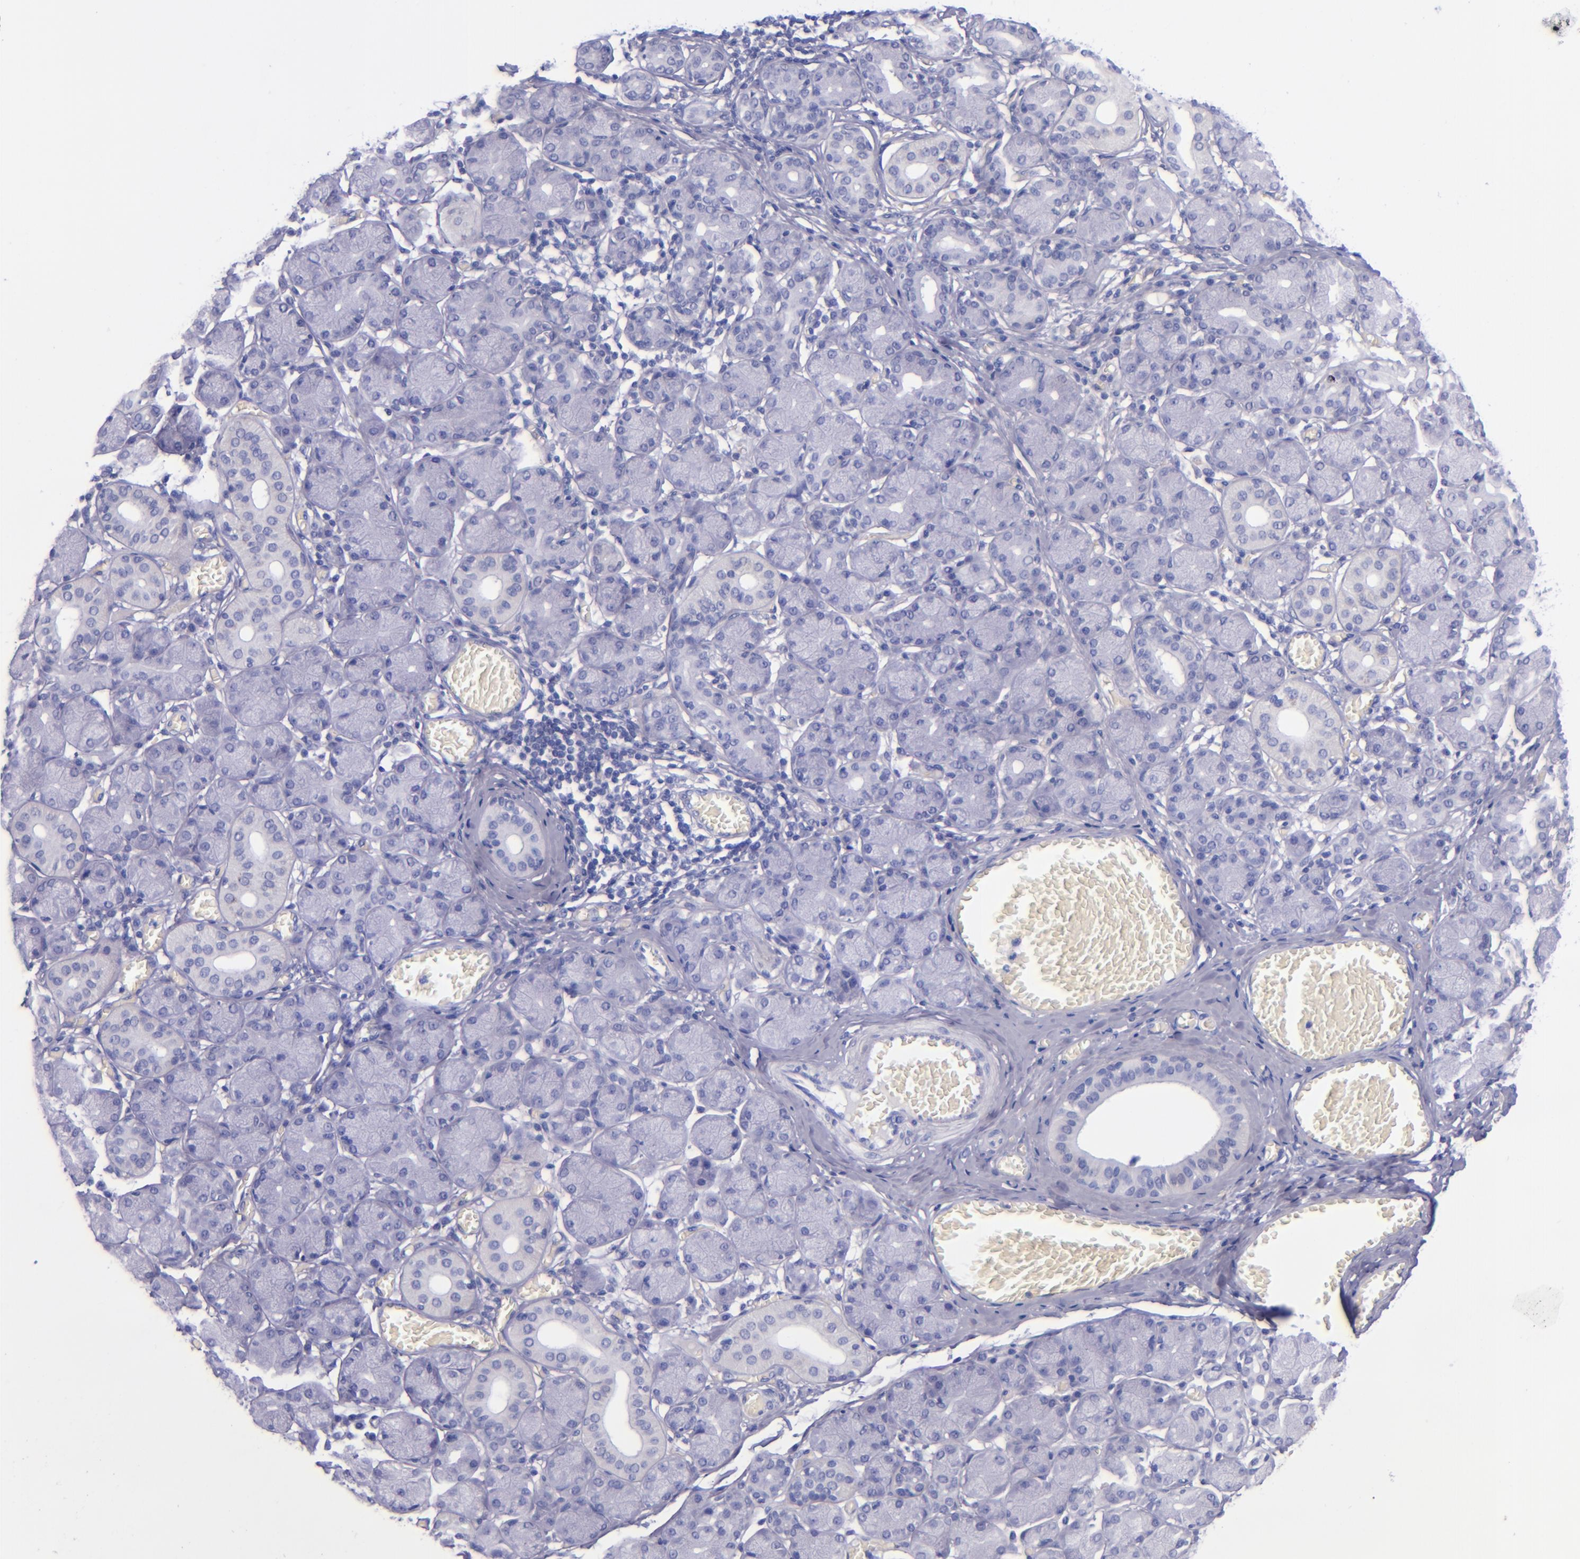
{"staining": {"intensity": "weak", "quantity": "<25%", "location": "cytoplasmic/membranous"}, "tissue": "salivary gland", "cell_type": "Glandular cells", "image_type": "normal", "snomed": [{"axis": "morphology", "description": "Normal tissue, NOS"}, {"axis": "topography", "description": "Salivary gland"}], "caption": "Protein analysis of unremarkable salivary gland exhibits no significant positivity in glandular cells.", "gene": "LAG3", "patient": {"sex": "female", "age": 24}}